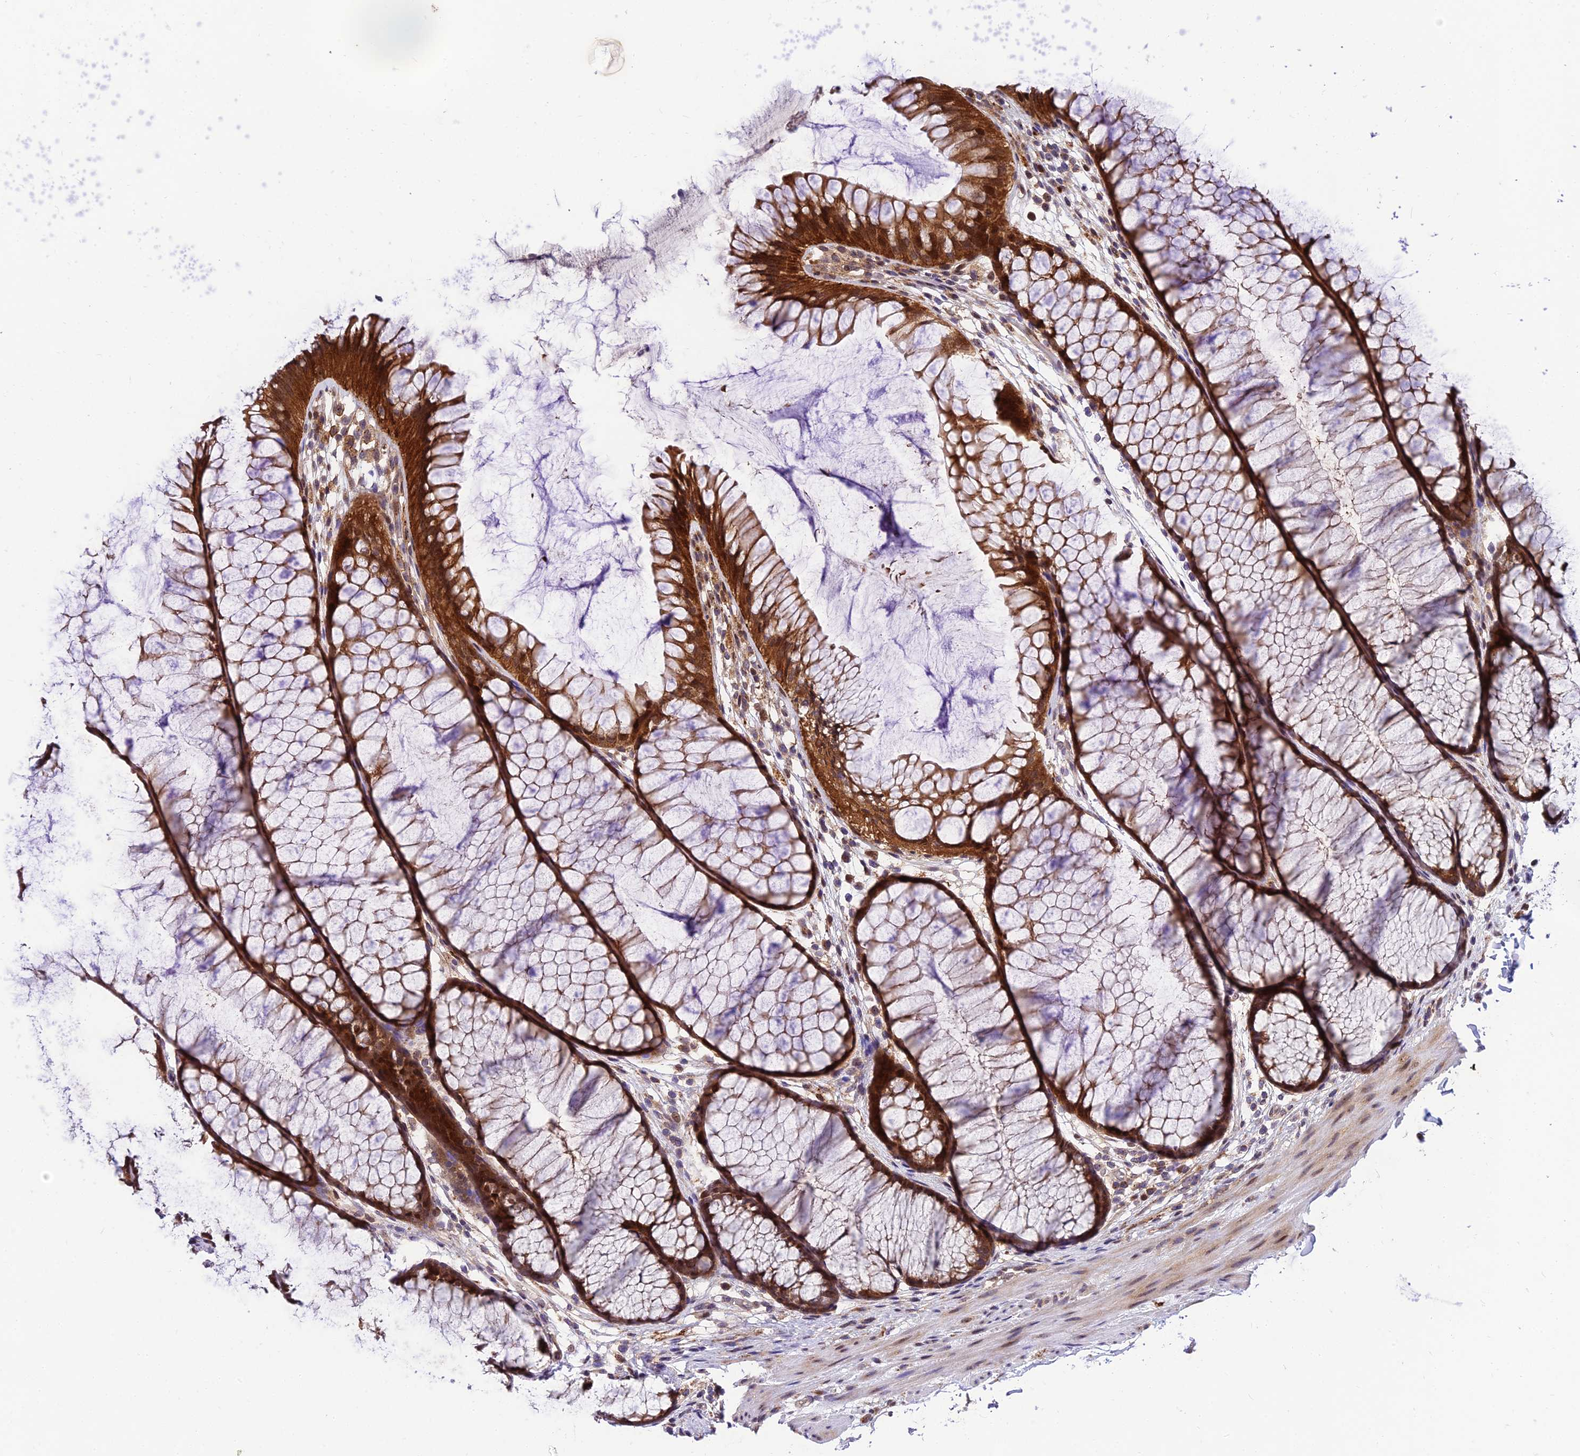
{"staining": {"intensity": "moderate", "quantity": "25%-75%", "location": "cytoplasmic/membranous"}, "tissue": "colon", "cell_type": "Endothelial cells", "image_type": "normal", "snomed": [{"axis": "morphology", "description": "Normal tissue, NOS"}, {"axis": "topography", "description": "Colon"}], "caption": "Moderate cytoplasmic/membranous expression is seen in about 25%-75% of endothelial cells in normal colon.", "gene": "MKKS", "patient": {"sex": "female", "age": 82}}